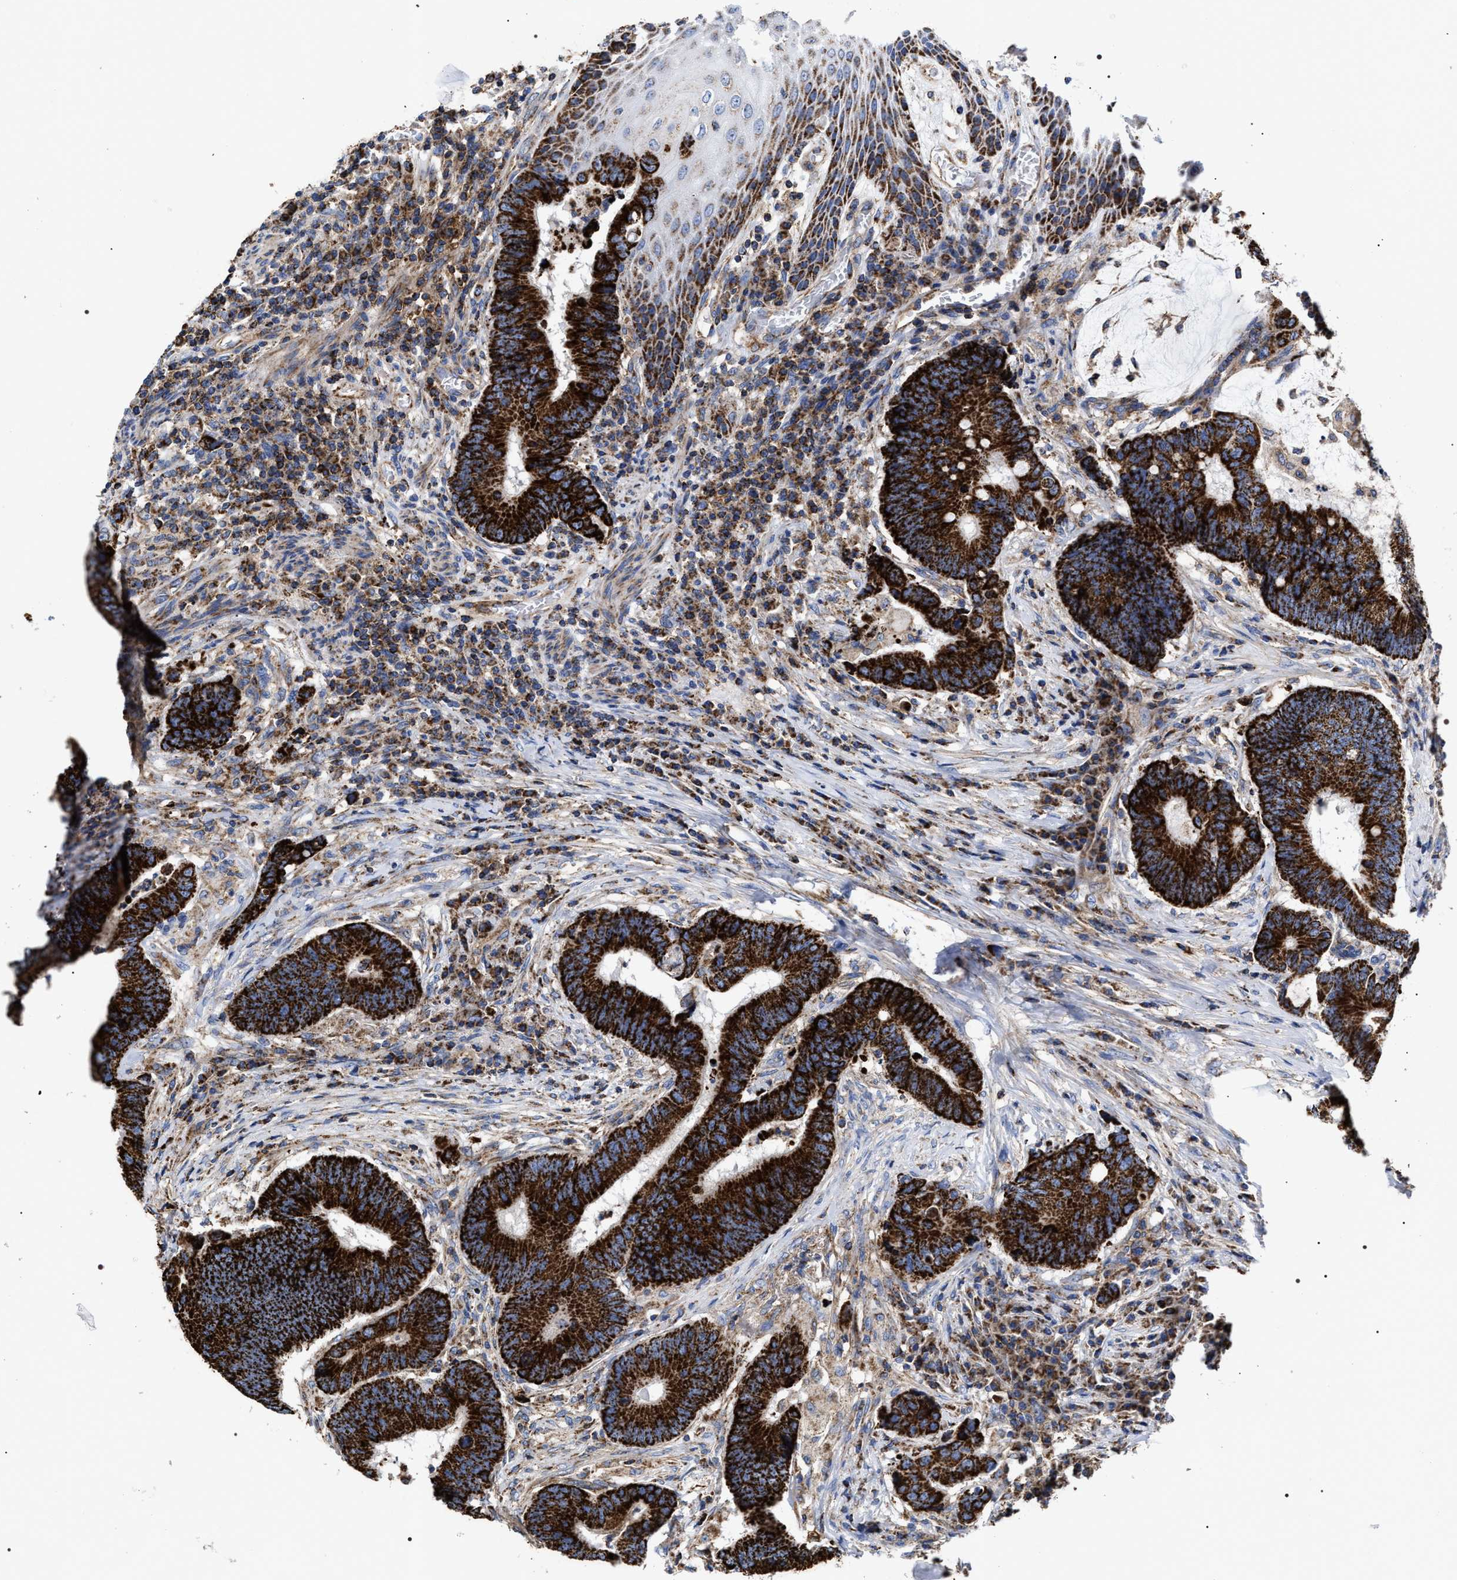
{"staining": {"intensity": "strong", "quantity": ">75%", "location": "cytoplasmic/membranous"}, "tissue": "colorectal cancer", "cell_type": "Tumor cells", "image_type": "cancer", "snomed": [{"axis": "morphology", "description": "Adenocarcinoma, NOS"}, {"axis": "topography", "description": "Rectum"}, {"axis": "topography", "description": "Anal"}], "caption": "Tumor cells show high levels of strong cytoplasmic/membranous staining in about >75% of cells in colorectal cancer (adenocarcinoma).", "gene": "COG5", "patient": {"sex": "female", "age": 89}}